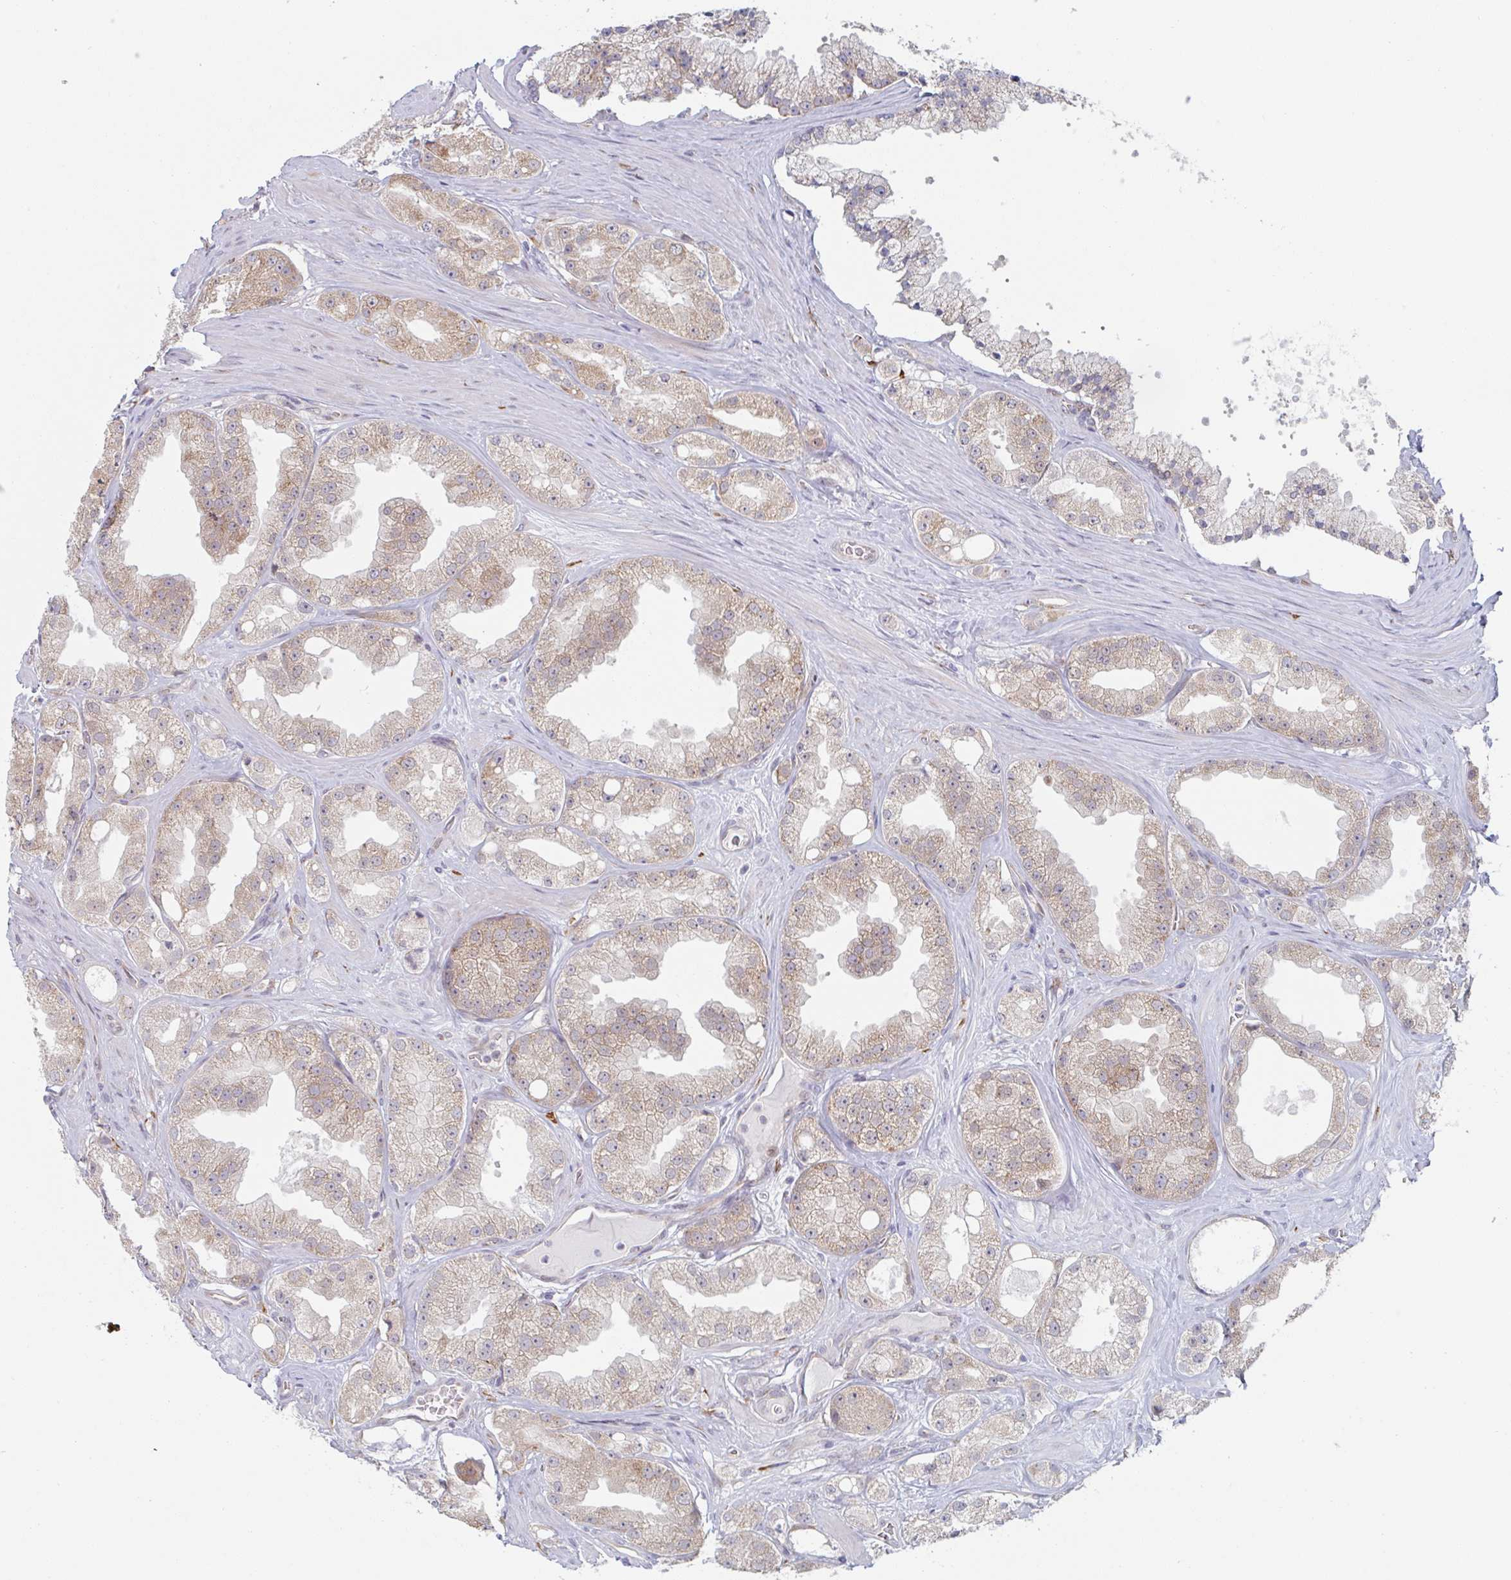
{"staining": {"intensity": "weak", "quantity": "25%-75%", "location": "cytoplasmic/membranous"}, "tissue": "prostate cancer", "cell_type": "Tumor cells", "image_type": "cancer", "snomed": [{"axis": "morphology", "description": "Adenocarcinoma, High grade"}, {"axis": "topography", "description": "Prostate"}], "caption": "Immunohistochemistry staining of prostate cancer, which exhibits low levels of weak cytoplasmic/membranous expression in approximately 25%-75% of tumor cells indicating weak cytoplasmic/membranous protein staining. The staining was performed using DAB (3,3'-diaminobenzidine) (brown) for protein detection and nuclei were counterstained in hematoxylin (blue).", "gene": "TRAPPC10", "patient": {"sex": "male", "age": 66}}